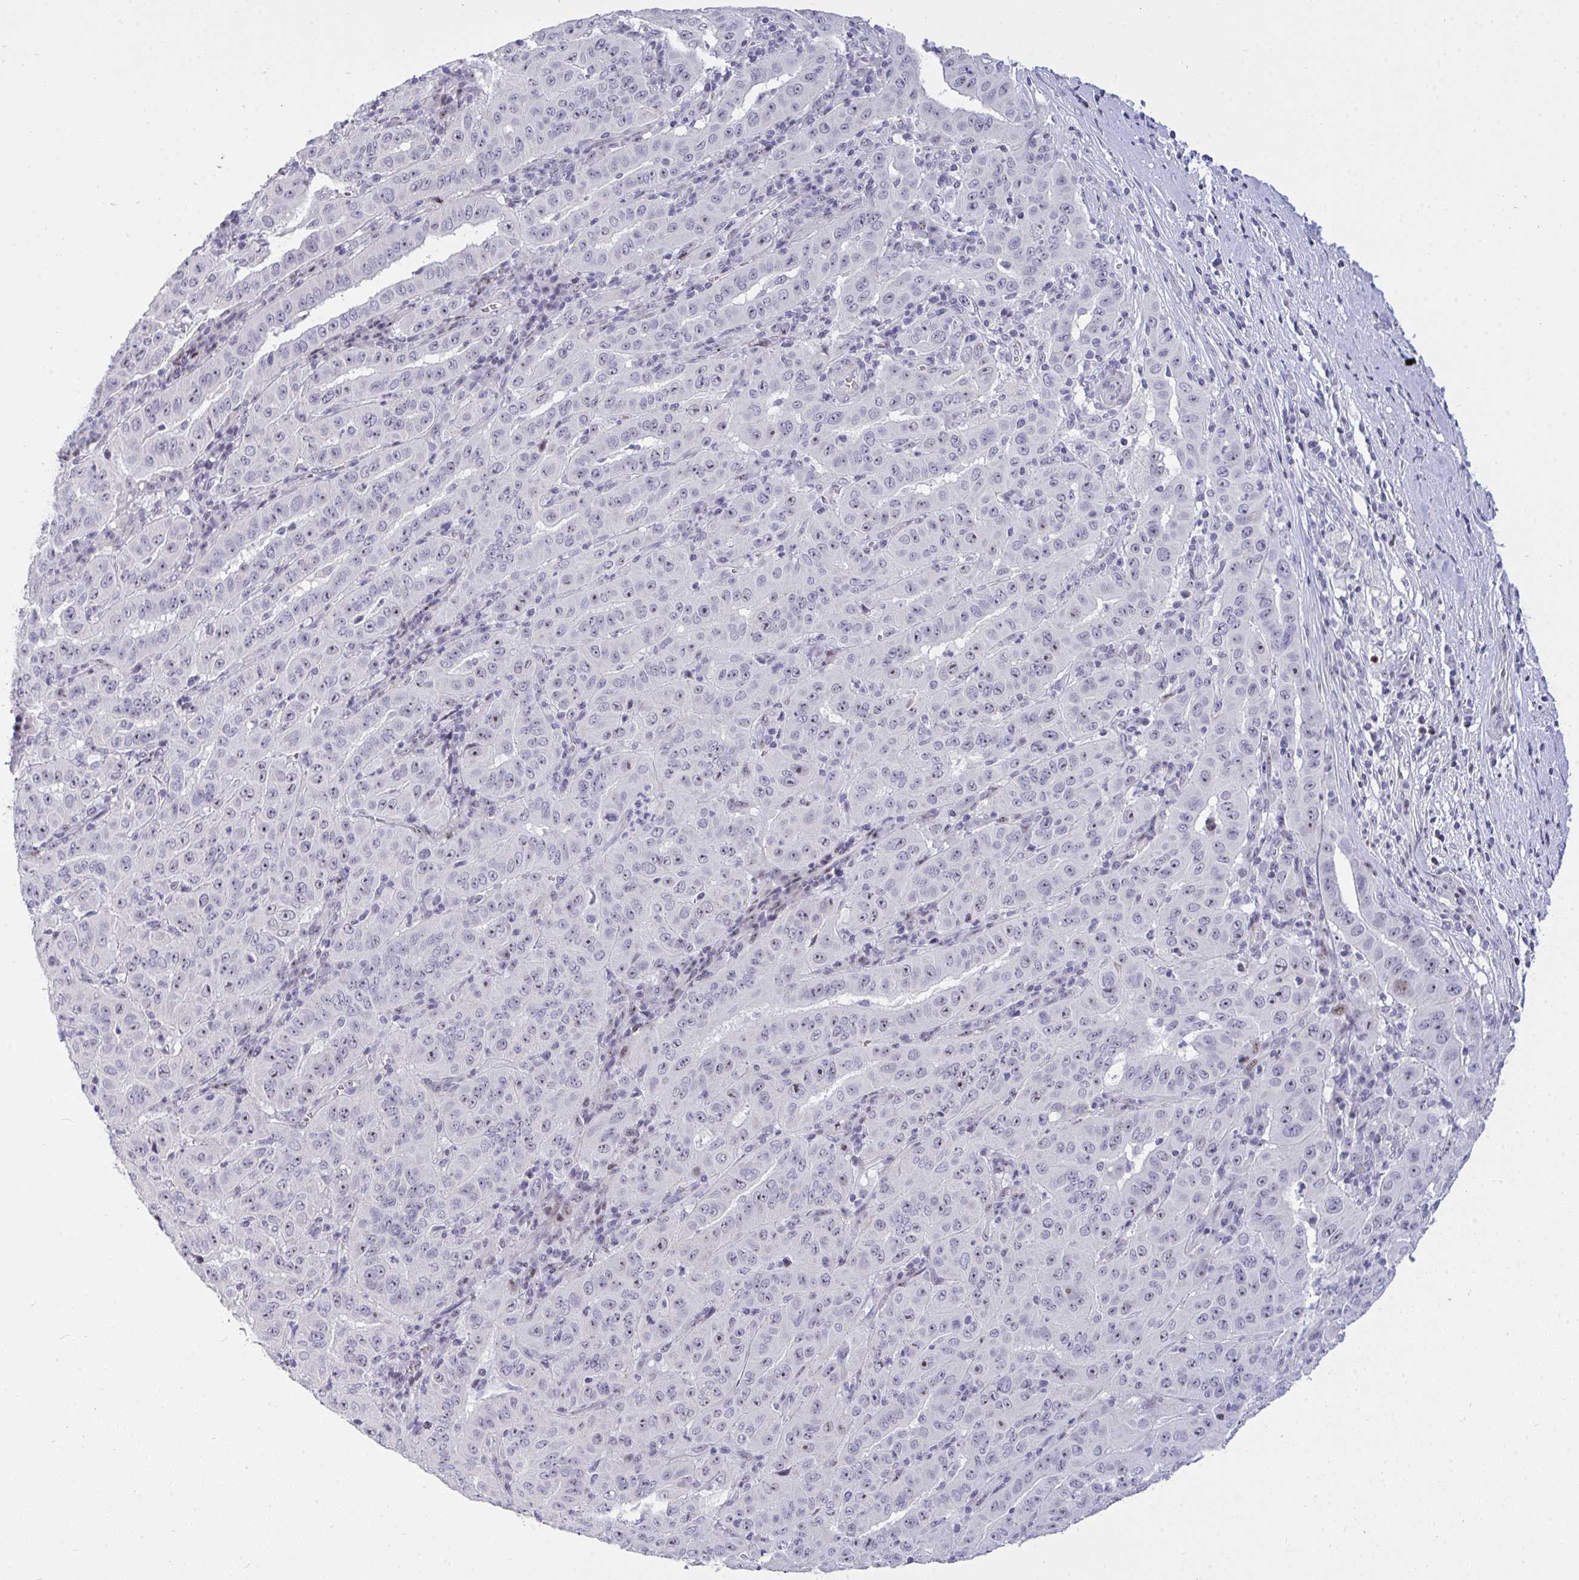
{"staining": {"intensity": "negative", "quantity": "none", "location": "none"}, "tissue": "pancreatic cancer", "cell_type": "Tumor cells", "image_type": "cancer", "snomed": [{"axis": "morphology", "description": "Adenocarcinoma, NOS"}, {"axis": "topography", "description": "Pancreas"}], "caption": "Immunohistochemistry image of neoplastic tissue: pancreatic cancer stained with DAB reveals no significant protein expression in tumor cells.", "gene": "PLPPR3", "patient": {"sex": "male", "age": 63}}